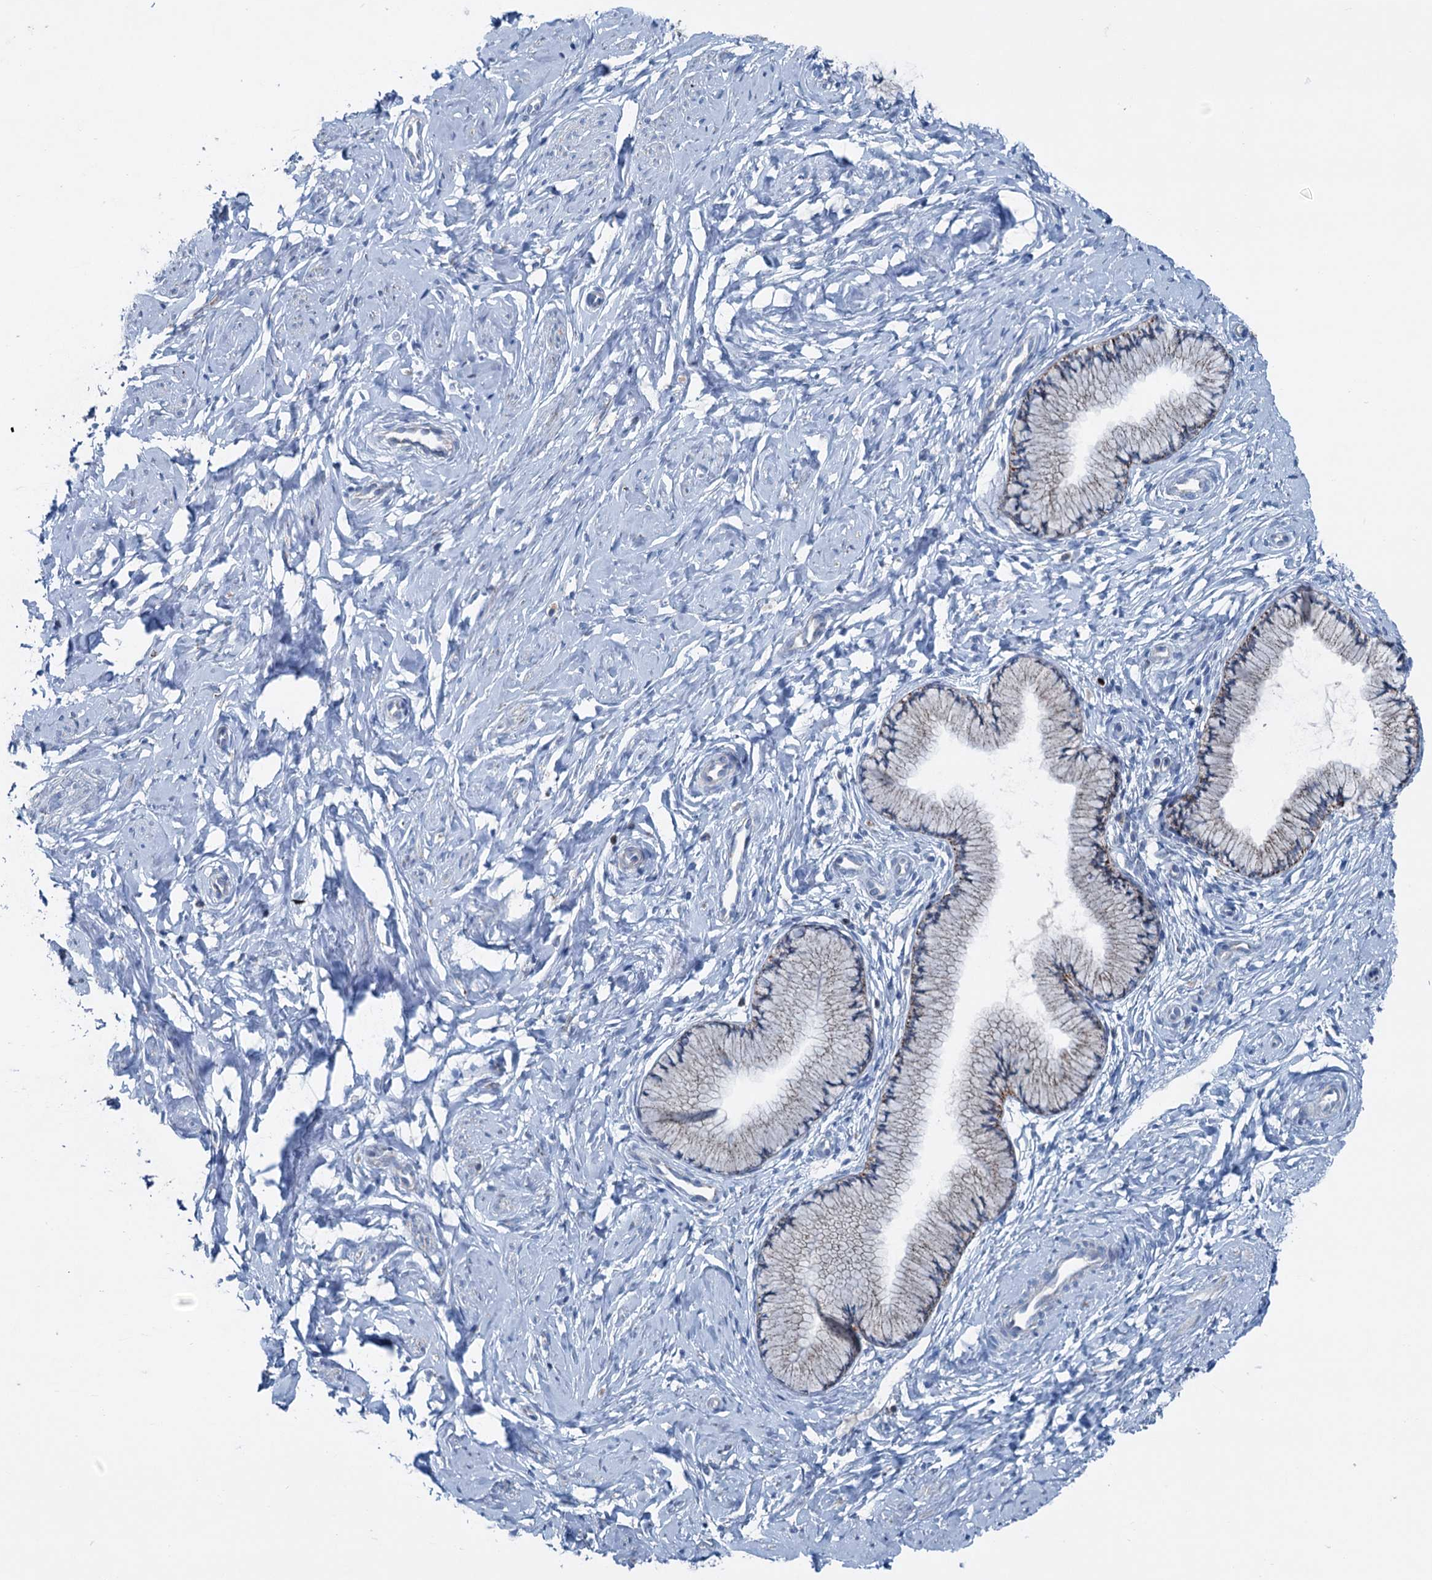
{"staining": {"intensity": "weak", "quantity": "25%-75%", "location": "cytoplasmic/membranous"}, "tissue": "cervix", "cell_type": "Glandular cells", "image_type": "normal", "snomed": [{"axis": "morphology", "description": "Normal tissue, NOS"}, {"axis": "topography", "description": "Cervix"}], "caption": "Weak cytoplasmic/membranous protein positivity is present in approximately 25%-75% of glandular cells in cervix.", "gene": "ELP4", "patient": {"sex": "female", "age": 33}}